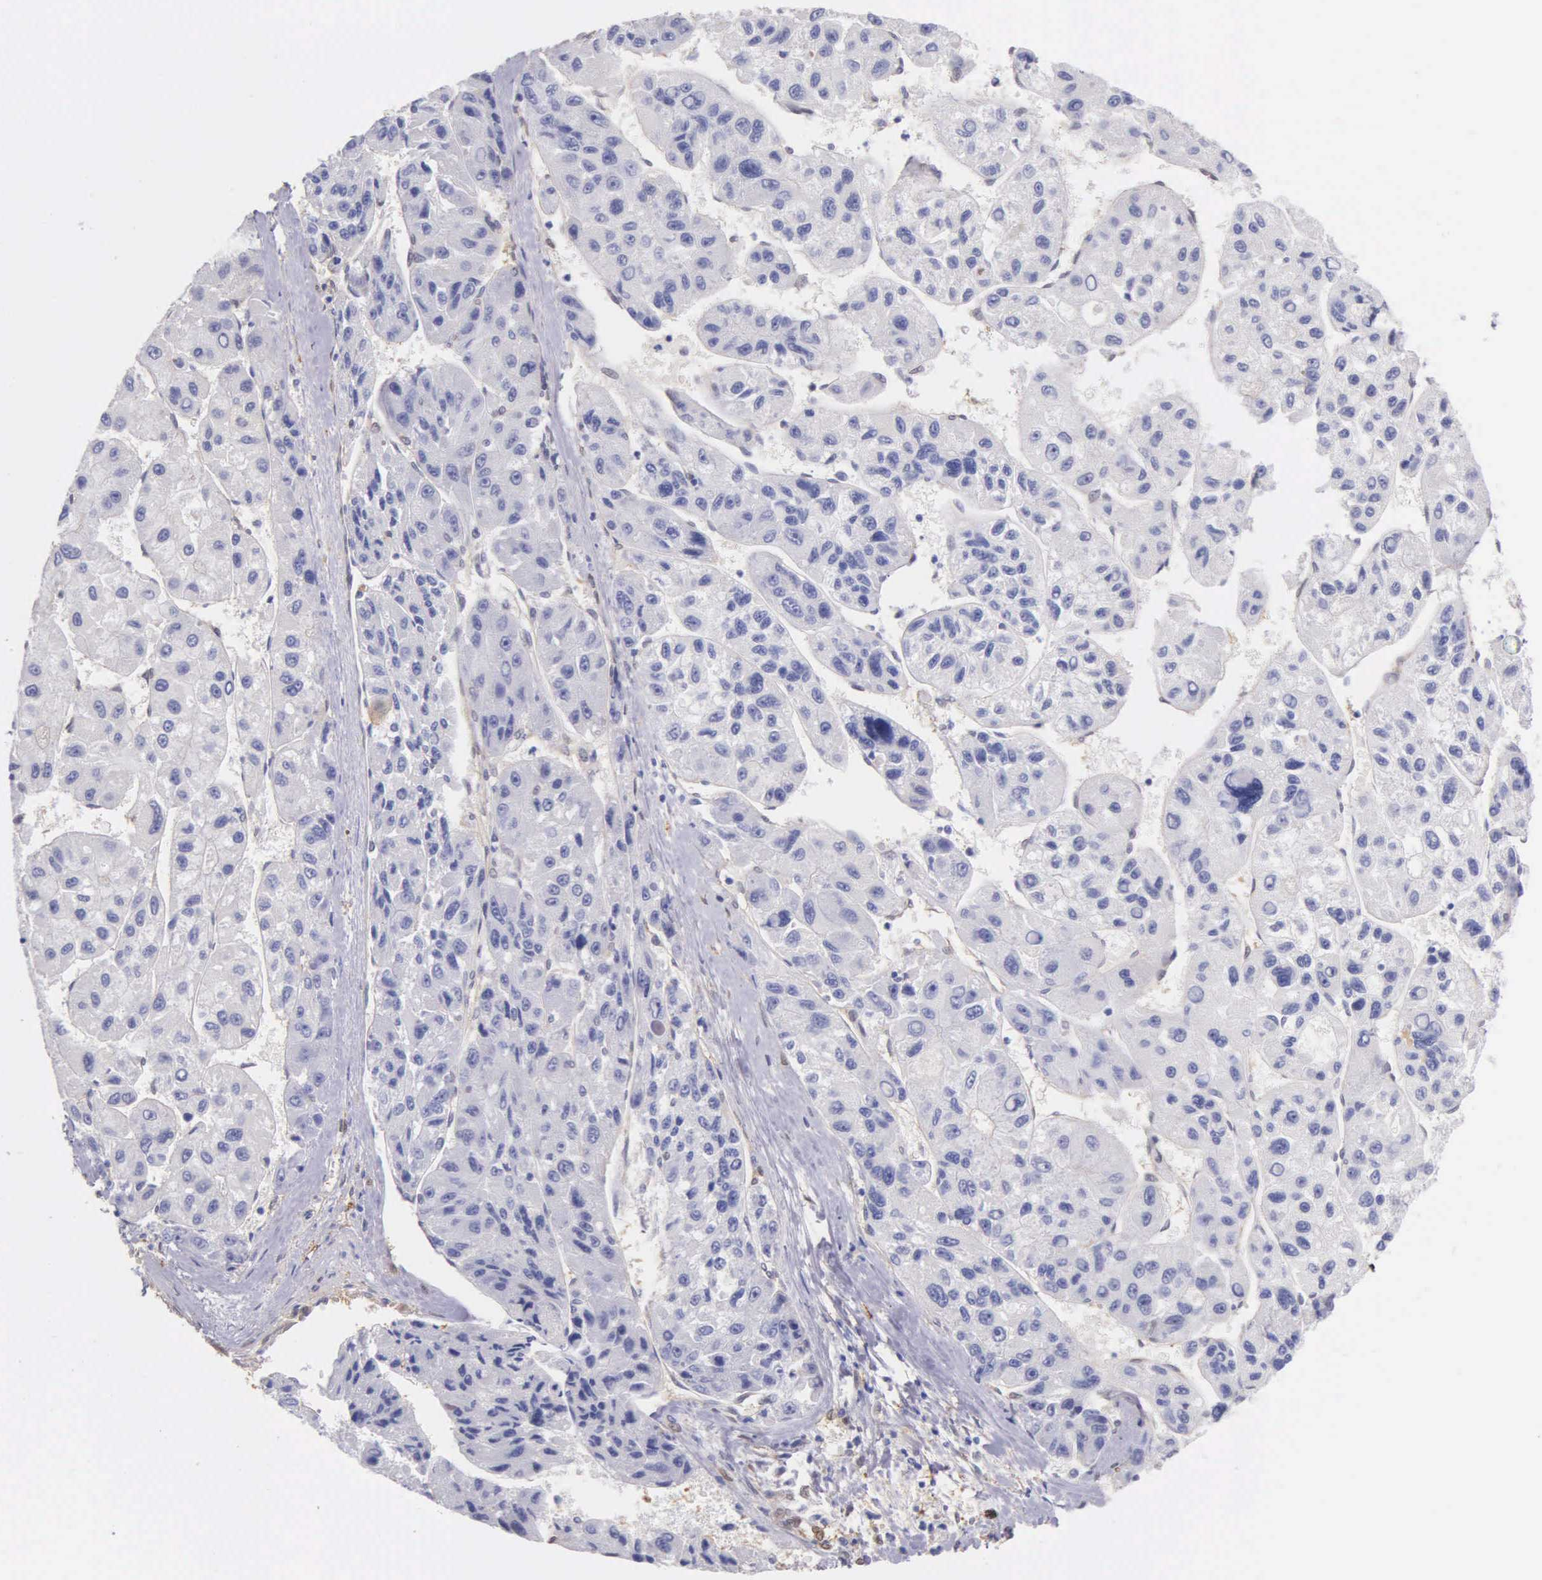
{"staining": {"intensity": "negative", "quantity": "none", "location": "none"}, "tissue": "liver cancer", "cell_type": "Tumor cells", "image_type": "cancer", "snomed": [{"axis": "morphology", "description": "Carcinoma, Hepatocellular, NOS"}, {"axis": "topography", "description": "Liver"}], "caption": "IHC image of hepatocellular carcinoma (liver) stained for a protein (brown), which exhibits no positivity in tumor cells.", "gene": "GSTT2", "patient": {"sex": "male", "age": 64}}